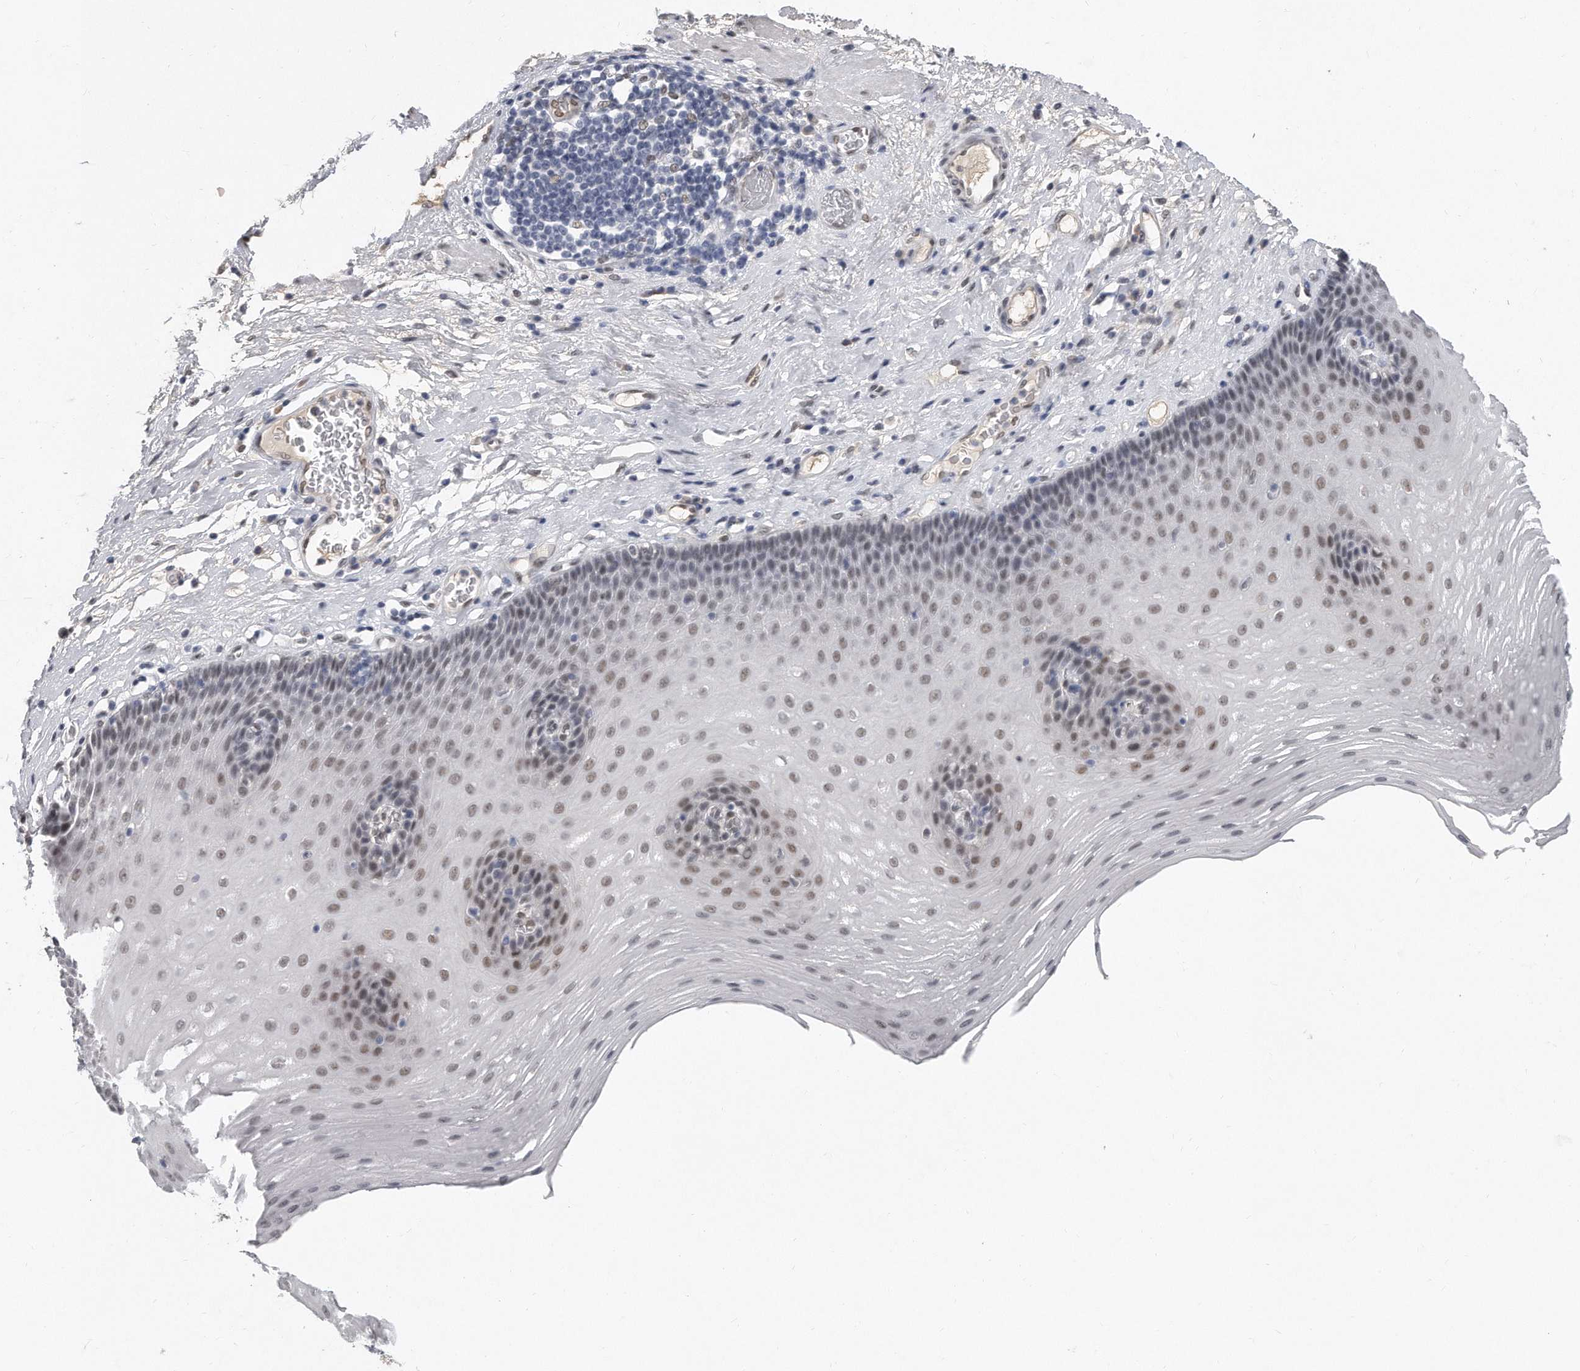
{"staining": {"intensity": "weak", "quantity": "25%-75%", "location": "nuclear"}, "tissue": "esophagus", "cell_type": "Squamous epithelial cells", "image_type": "normal", "snomed": [{"axis": "morphology", "description": "Normal tissue, NOS"}, {"axis": "topography", "description": "Esophagus"}], "caption": "A micrograph of human esophagus stained for a protein shows weak nuclear brown staining in squamous epithelial cells.", "gene": "CTBP2", "patient": {"sex": "male", "age": 62}}